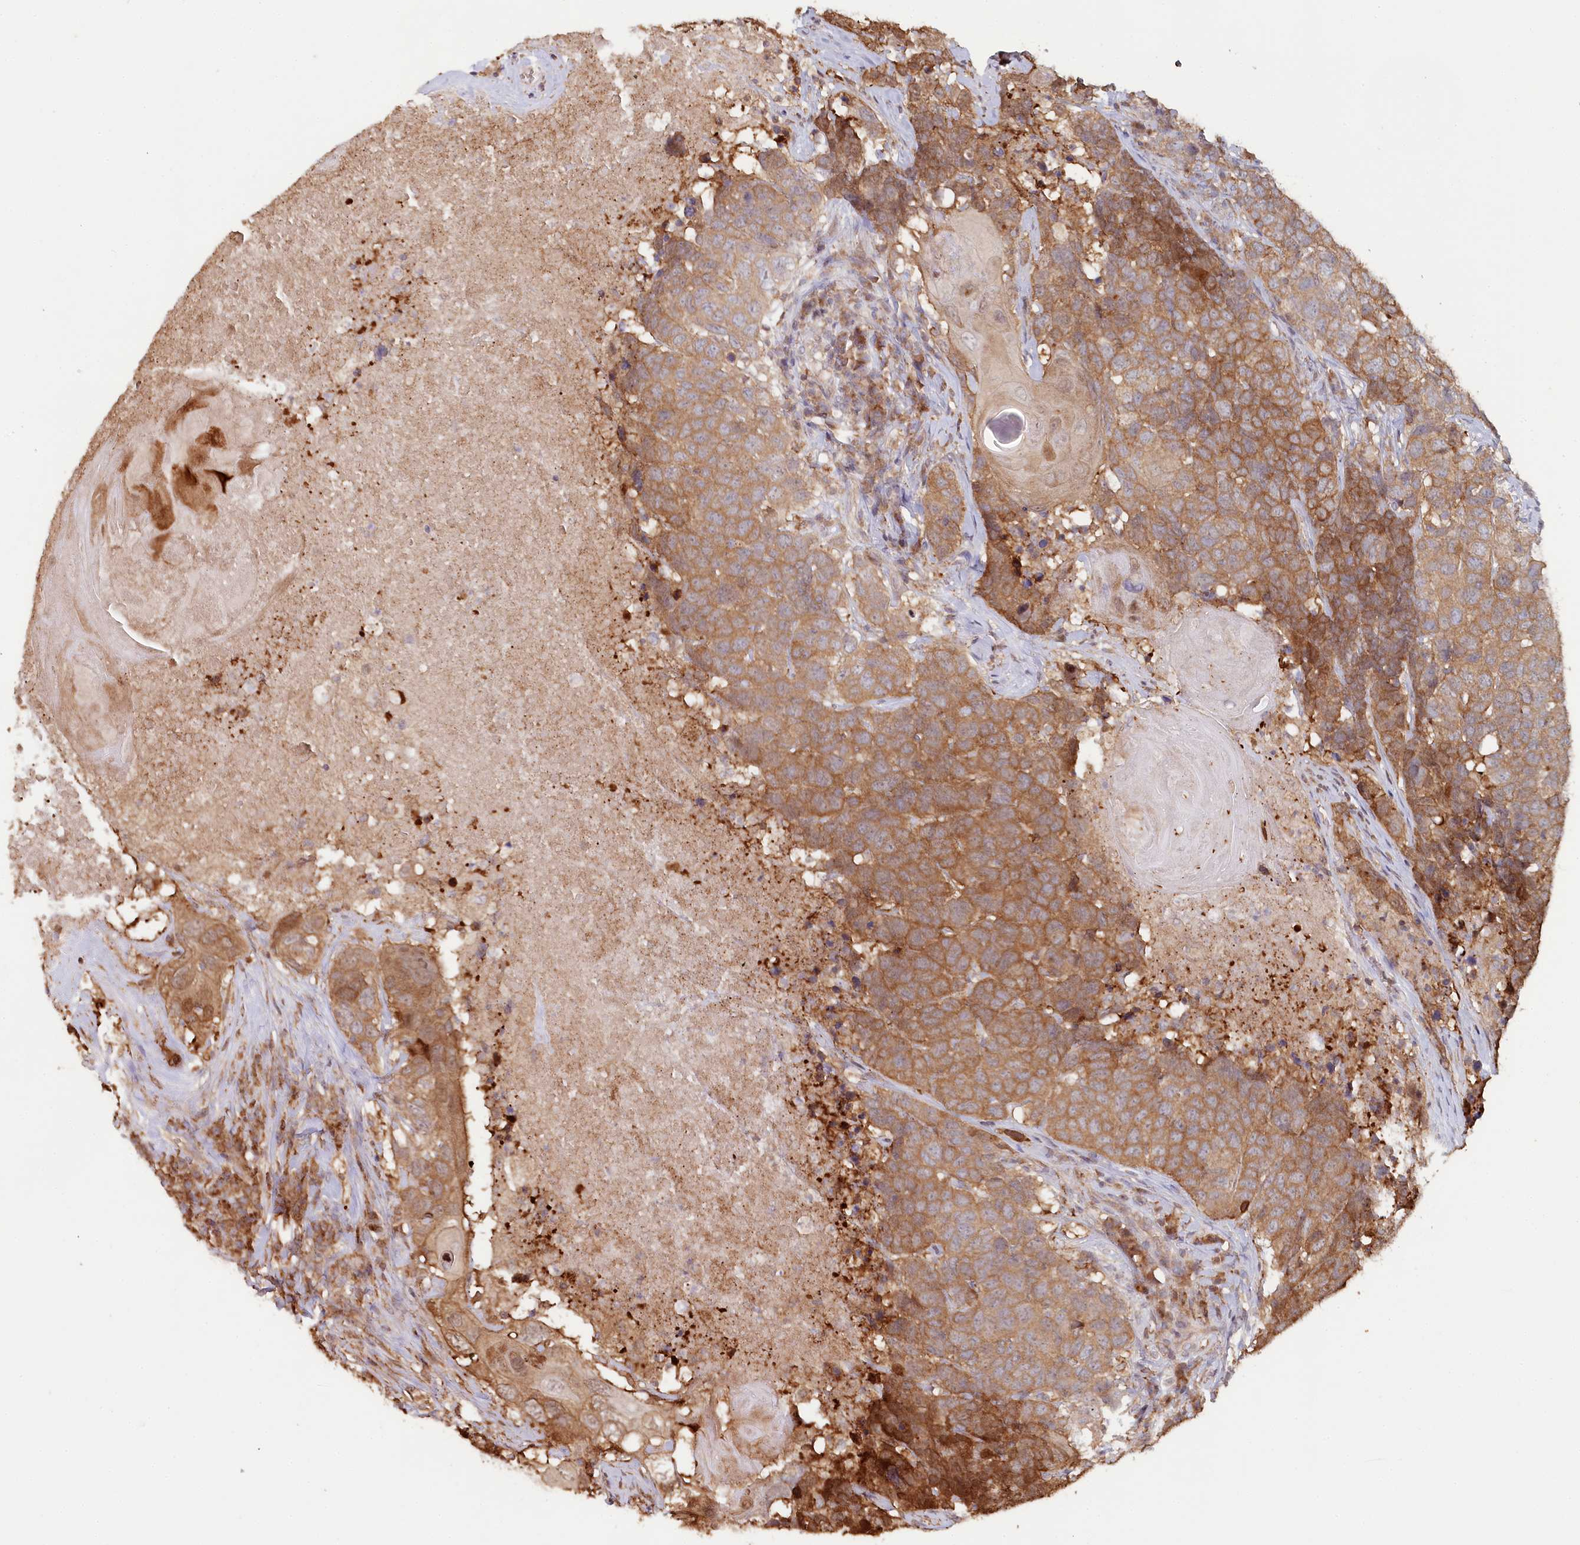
{"staining": {"intensity": "moderate", "quantity": ">75%", "location": "cytoplasmic/membranous"}, "tissue": "head and neck cancer", "cell_type": "Tumor cells", "image_type": "cancer", "snomed": [{"axis": "morphology", "description": "Squamous cell carcinoma, NOS"}, {"axis": "topography", "description": "Head-Neck"}], "caption": "DAB immunohistochemical staining of head and neck squamous cell carcinoma shows moderate cytoplasmic/membranous protein positivity in approximately >75% of tumor cells.", "gene": "HAL", "patient": {"sex": "male", "age": 66}}